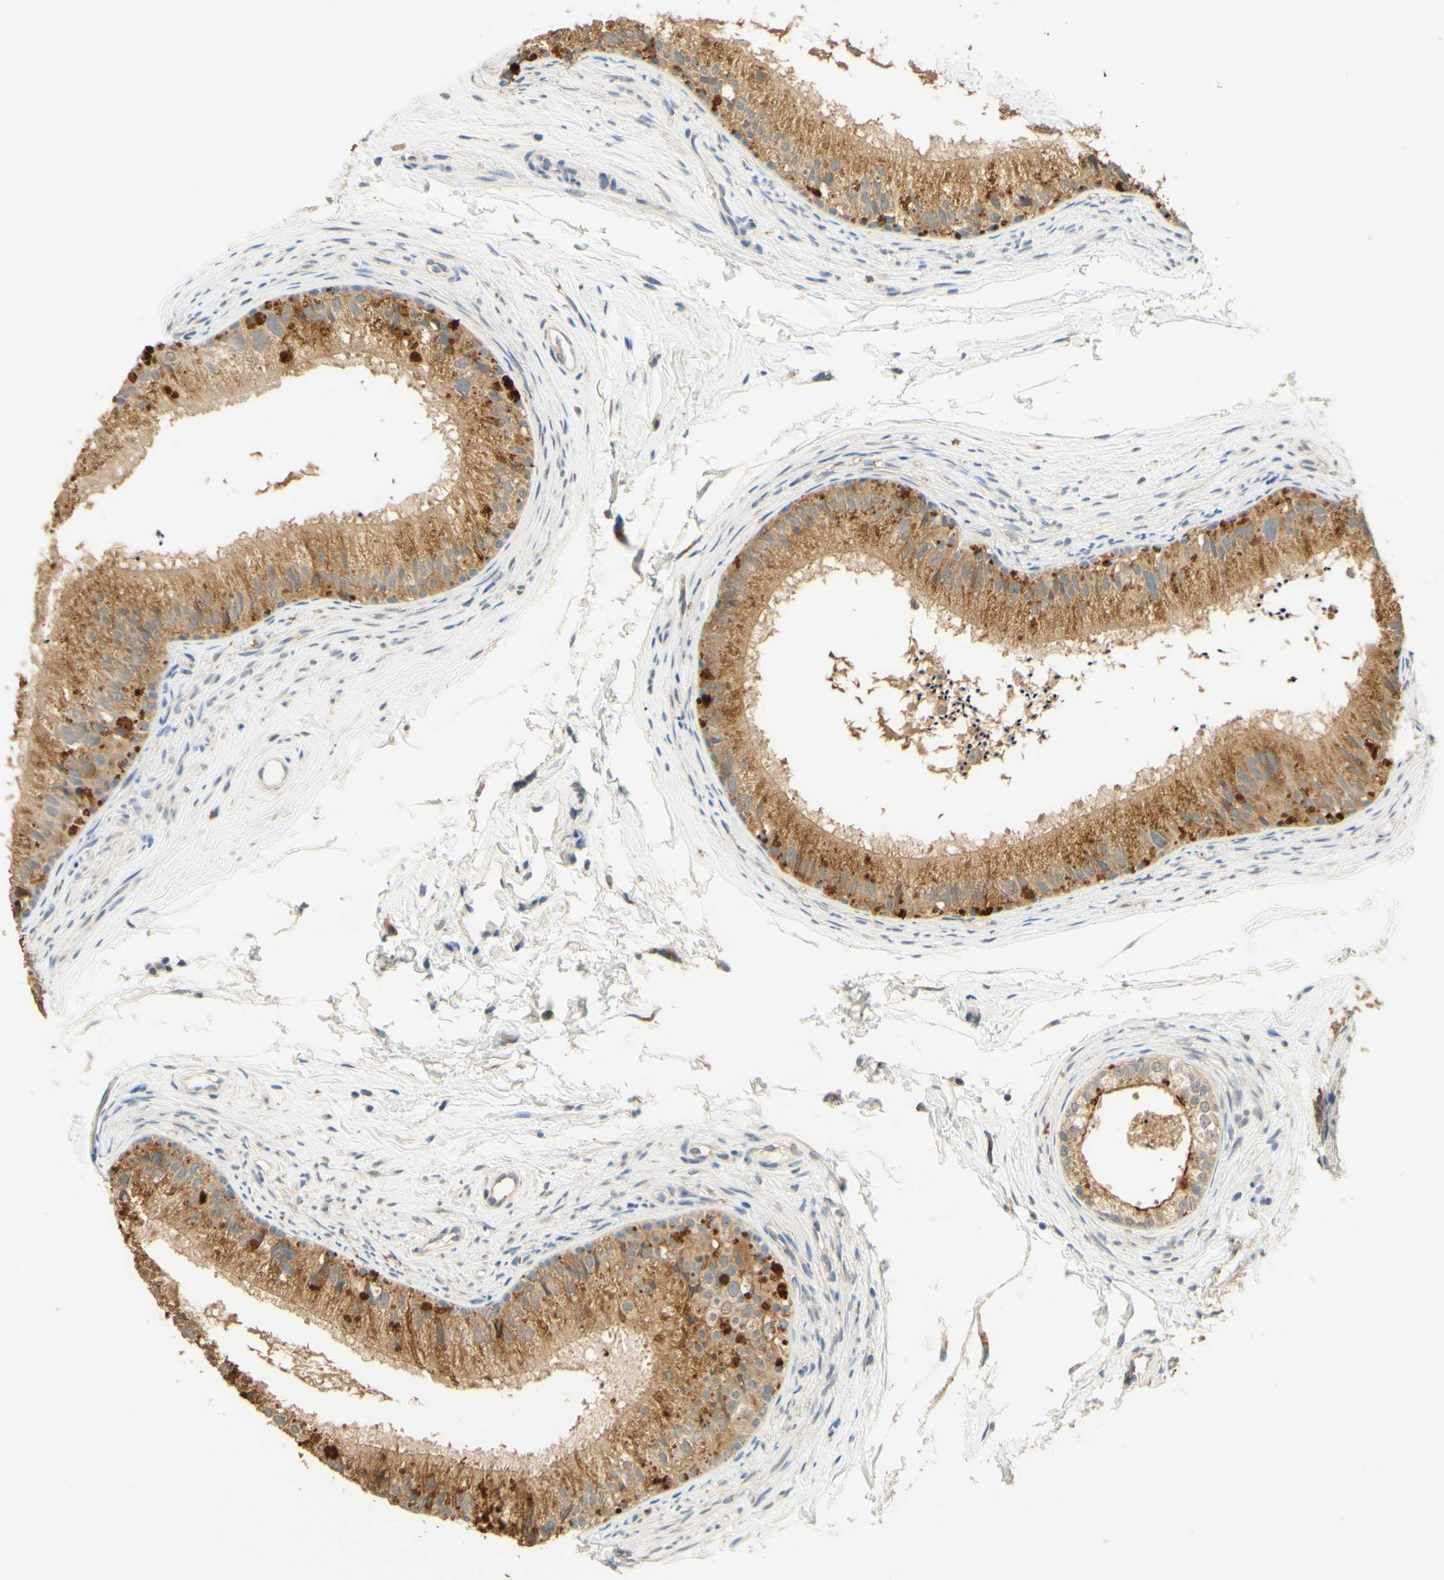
{"staining": {"intensity": "moderate", "quantity": ">75%", "location": "cytoplasmic/membranous"}, "tissue": "epididymis", "cell_type": "Glandular cells", "image_type": "normal", "snomed": [{"axis": "morphology", "description": "Normal tissue, NOS"}, {"axis": "topography", "description": "Epididymis"}], "caption": "An immunohistochemistry histopathology image of unremarkable tissue is shown. Protein staining in brown highlights moderate cytoplasmic/membranous positivity in epididymis within glandular cells. The protein of interest is stained brown, and the nuclei are stained in blue (DAB (3,3'-diaminobenzidine) IHC with brightfield microscopy, high magnification).", "gene": "ENTREP2", "patient": {"sex": "male", "age": 56}}